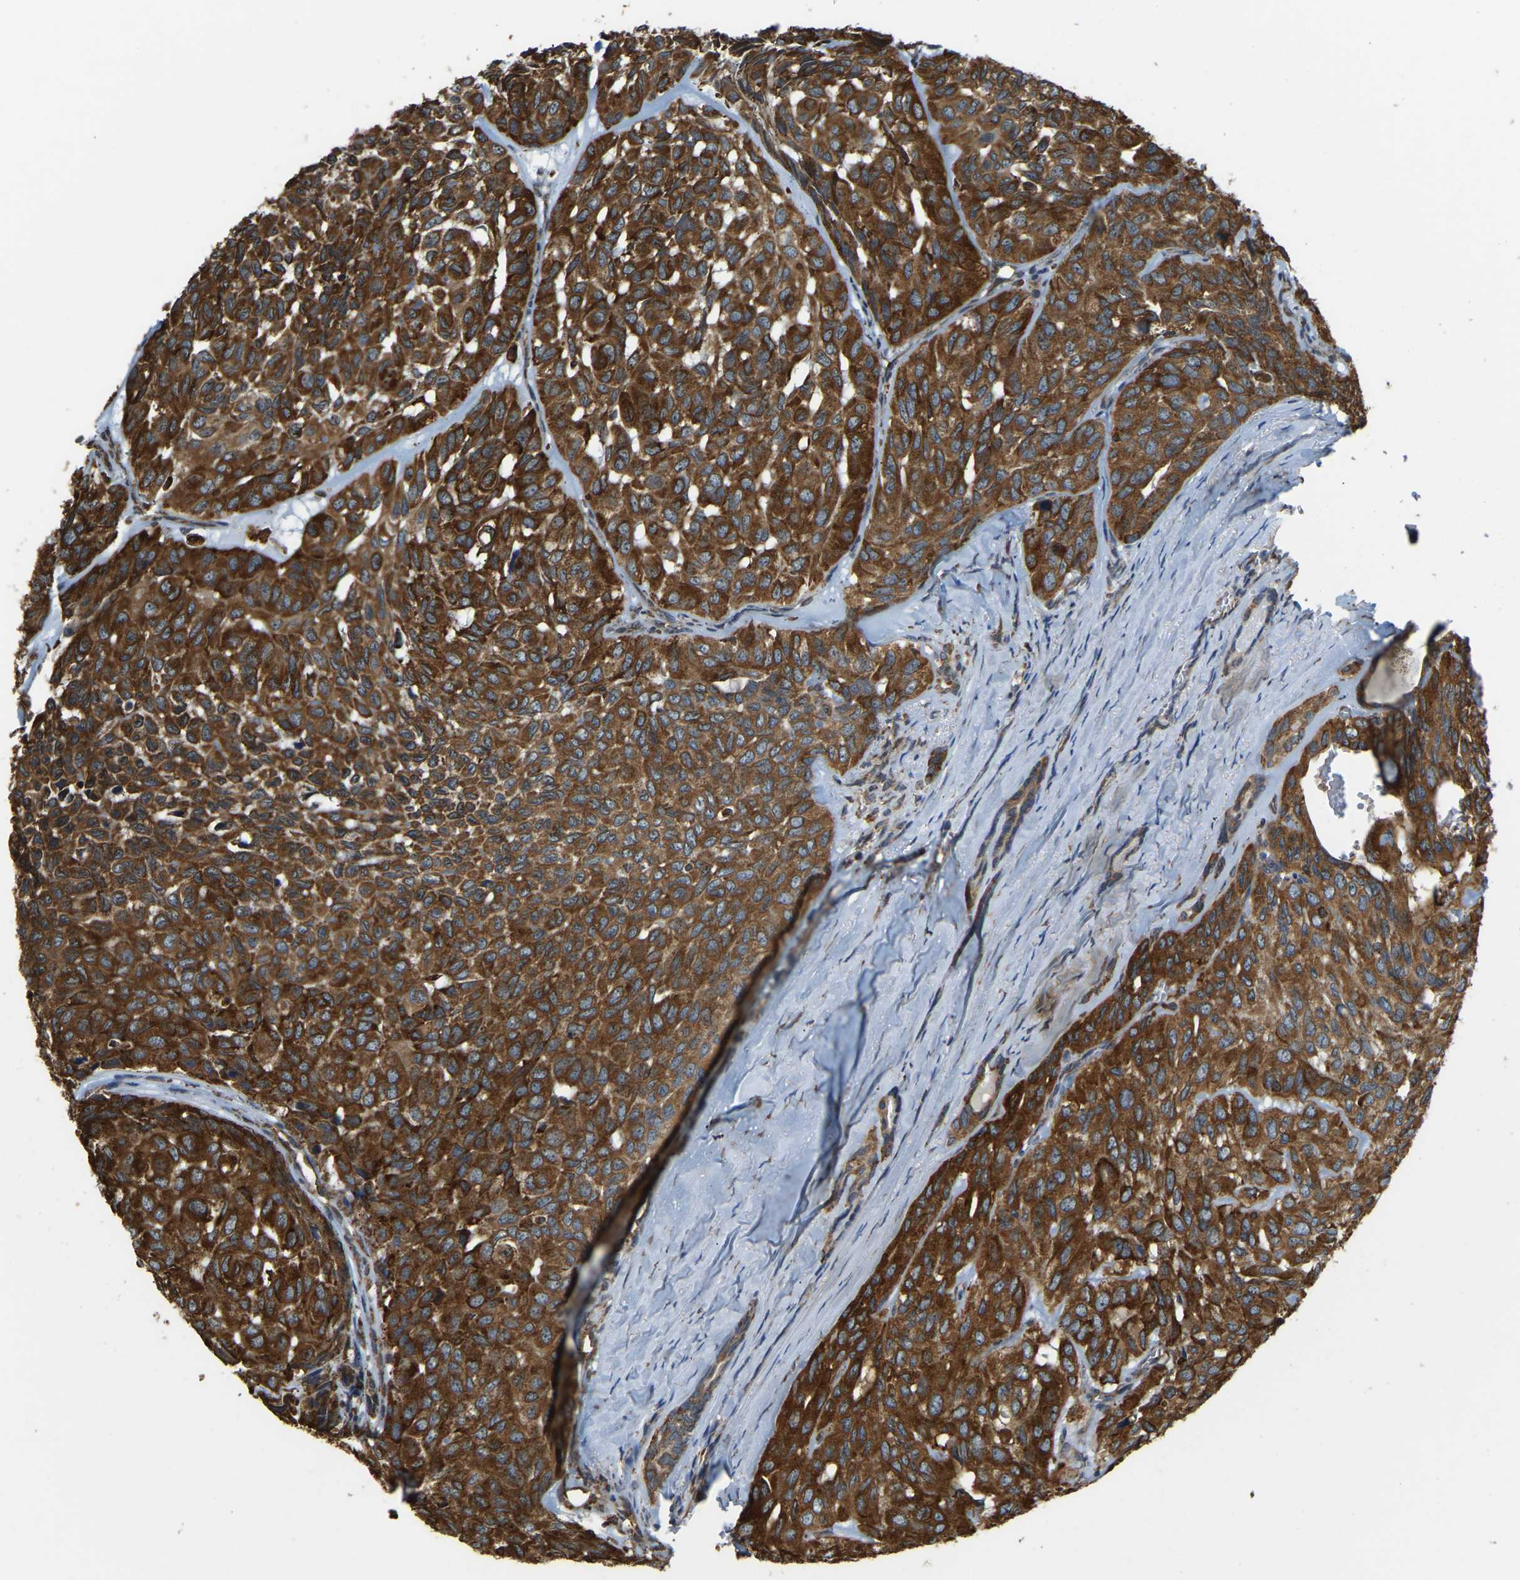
{"staining": {"intensity": "strong", "quantity": ">75%", "location": "cytoplasmic/membranous"}, "tissue": "head and neck cancer", "cell_type": "Tumor cells", "image_type": "cancer", "snomed": [{"axis": "morphology", "description": "Adenocarcinoma, NOS"}, {"axis": "topography", "description": "Salivary gland, NOS"}, {"axis": "topography", "description": "Head-Neck"}], "caption": "Head and neck cancer was stained to show a protein in brown. There is high levels of strong cytoplasmic/membranous staining in about >75% of tumor cells.", "gene": "RNF115", "patient": {"sex": "female", "age": 76}}